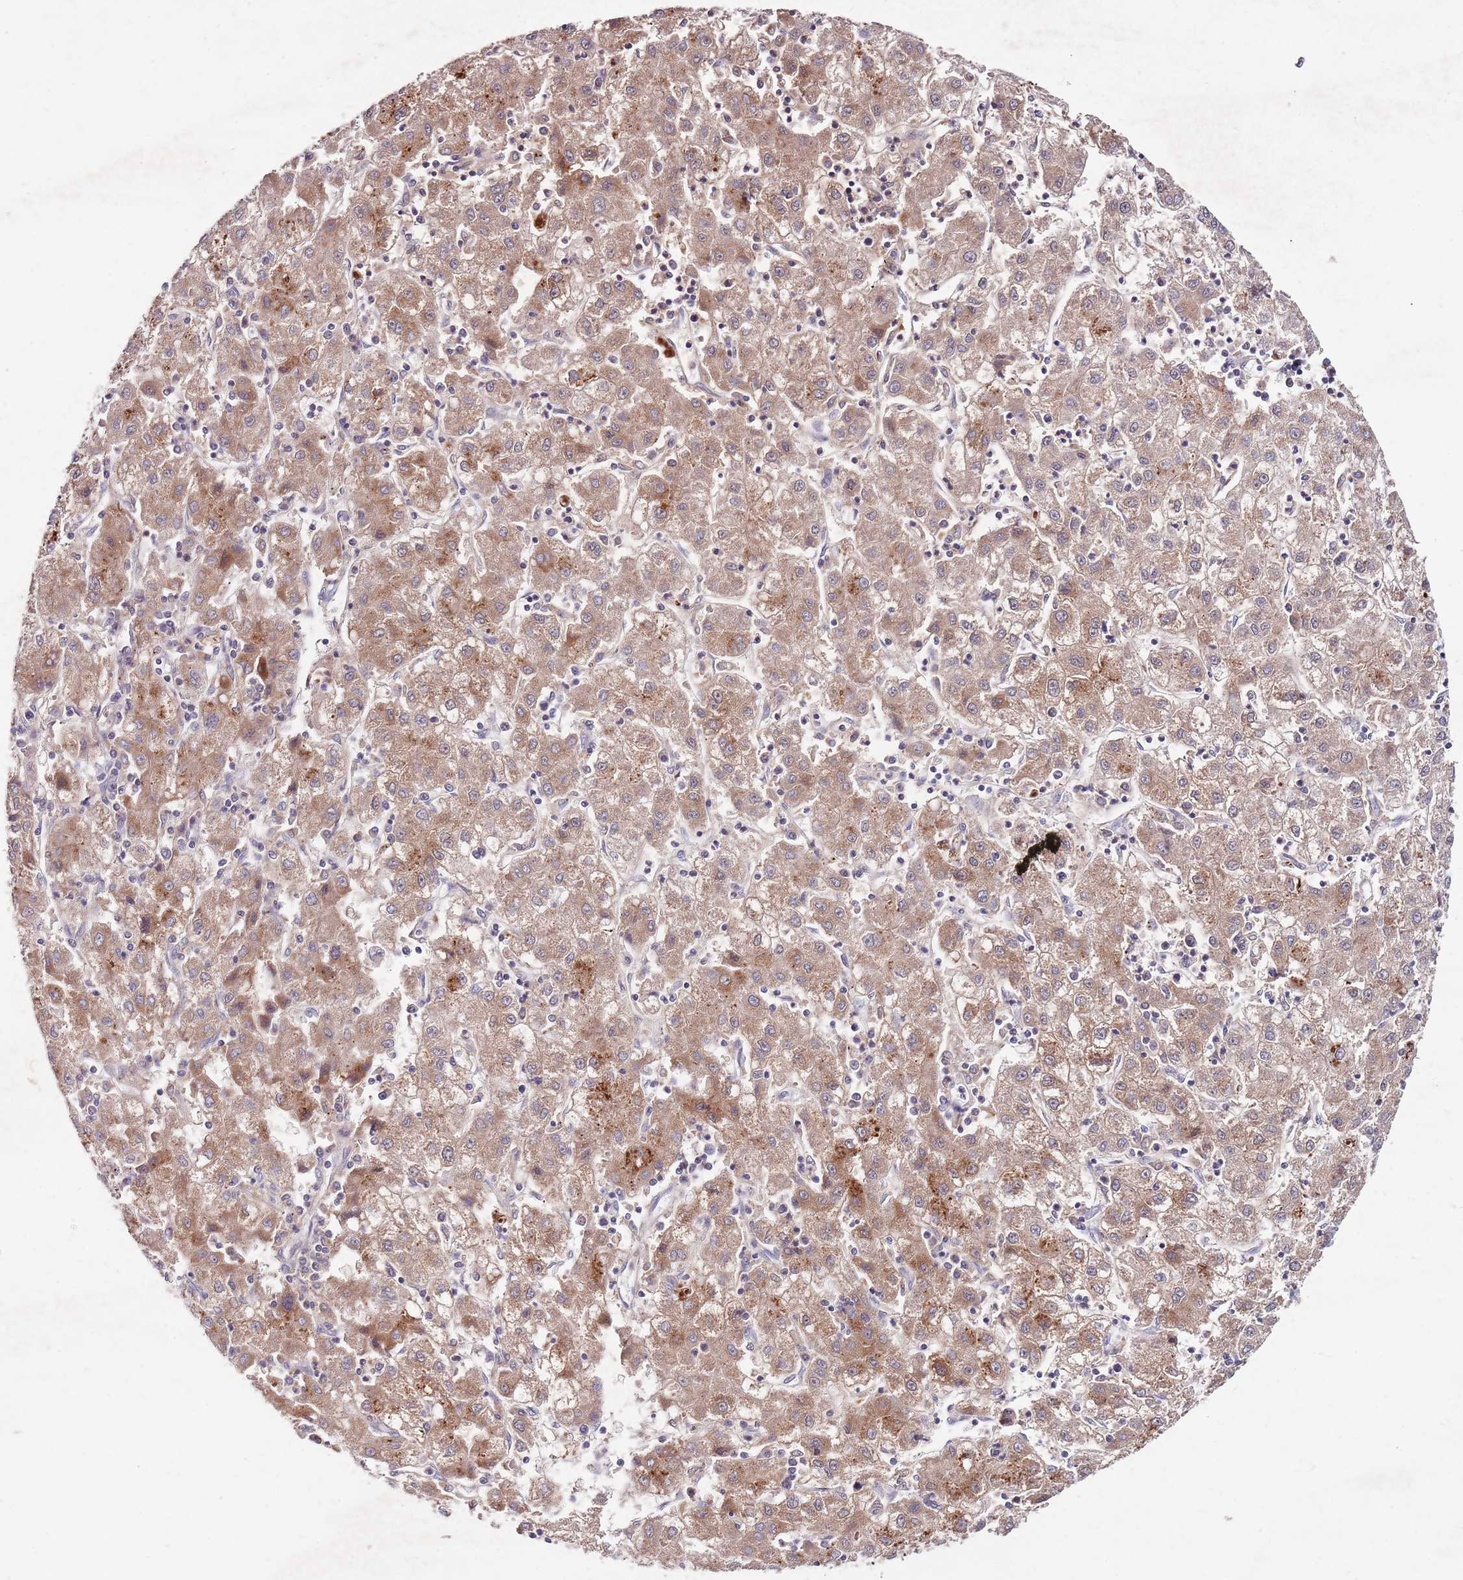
{"staining": {"intensity": "moderate", "quantity": ">75%", "location": "cytoplasmic/membranous"}, "tissue": "liver cancer", "cell_type": "Tumor cells", "image_type": "cancer", "snomed": [{"axis": "morphology", "description": "Carcinoma, Hepatocellular, NOS"}, {"axis": "topography", "description": "Liver"}], "caption": "There is medium levels of moderate cytoplasmic/membranous positivity in tumor cells of hepatocellular carcinoma (liver), as demonstrated by immunohistochemical staining (brown color).", "gene": "NRDE2", "patient": {"sex": "male", "age": 72}}